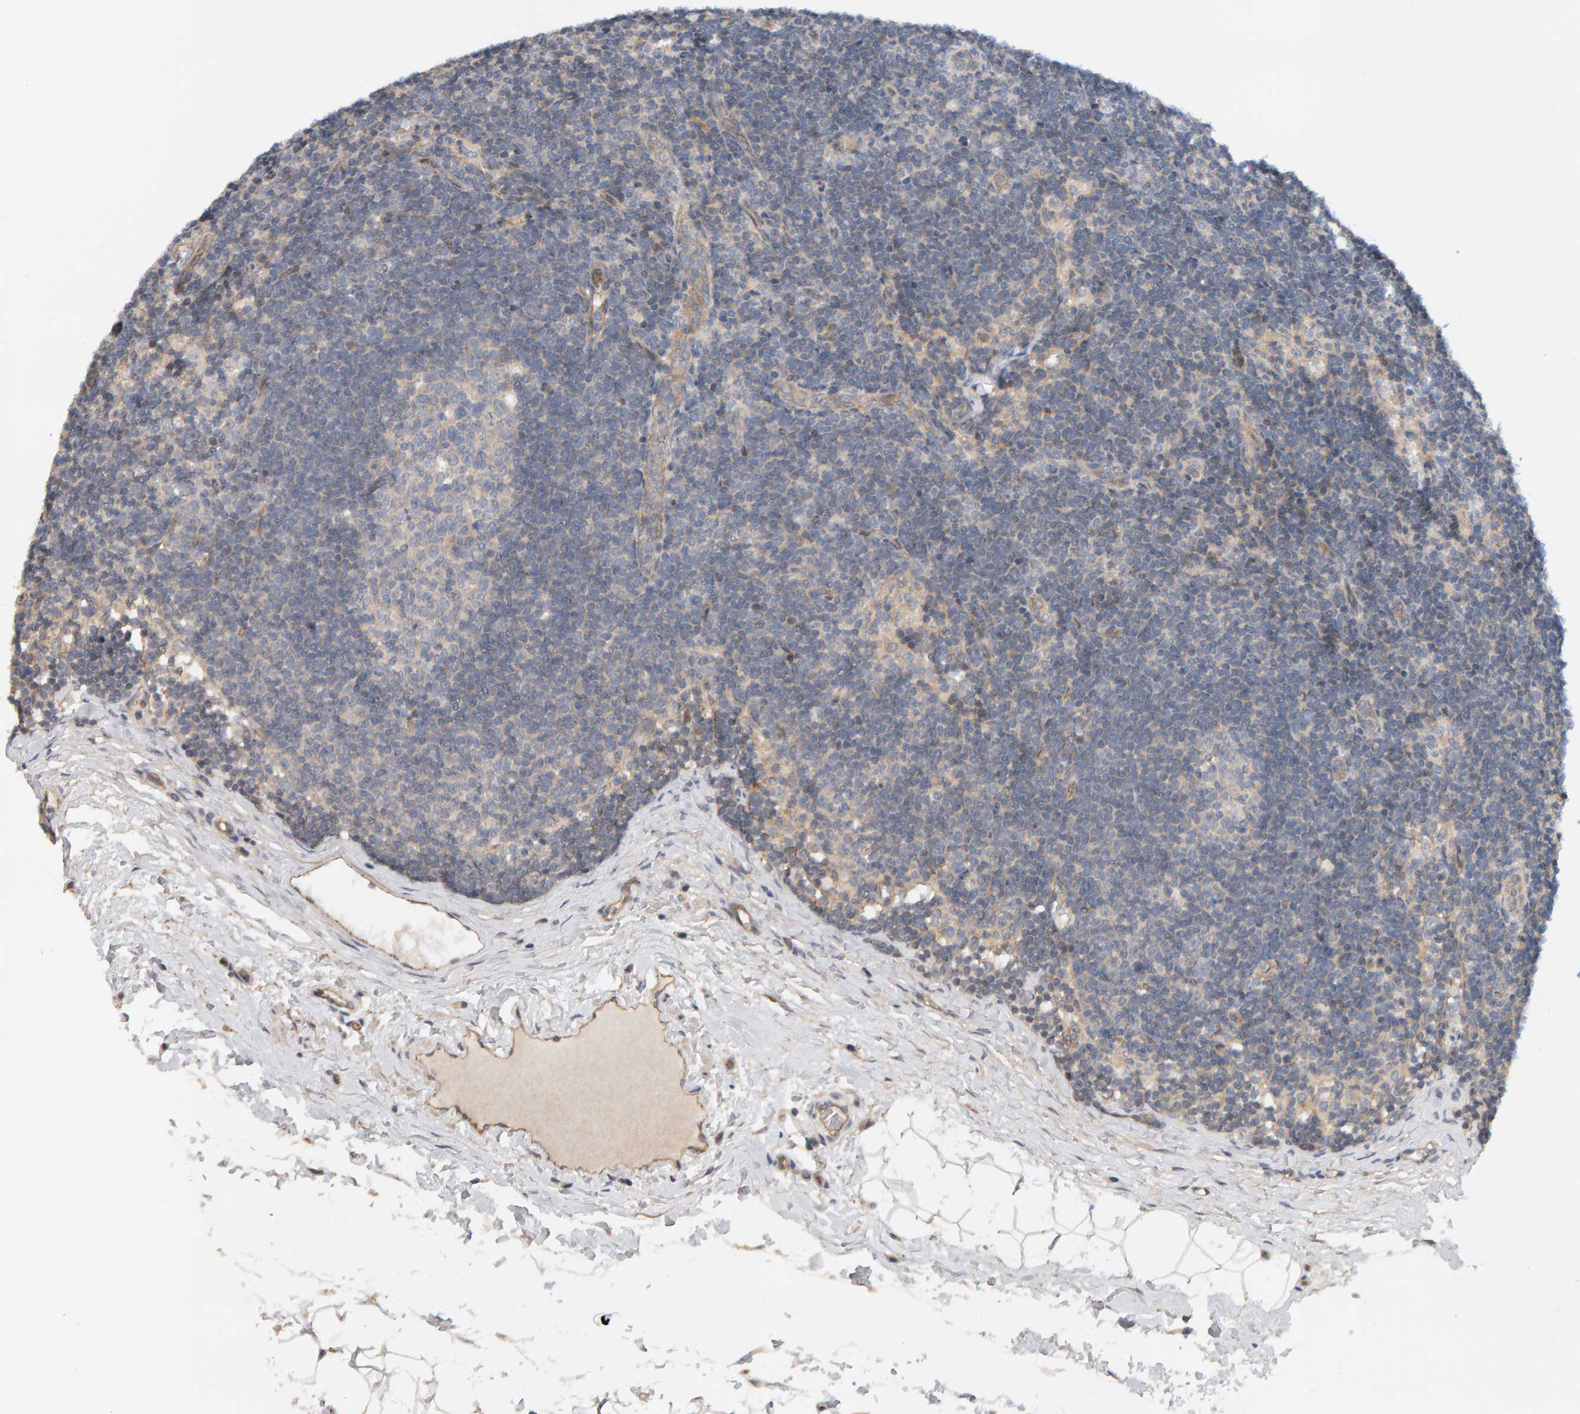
{"staining": {"intensity": "negative", "quantity": "none", "location": "none"}, "tissue": "lymph node", "cell_type": "Germinal center cells", "image_type": "normal", "snomed": [{"axis": "morphology", "description": "Normal tissue, NOS"}, {"axis": "topography", "description": "Lymph node"}], "caption": "Protein analysis of normal lymph node displays no significant expression in germinal center cells. (DAB (3,3'-diaminobenzidine) immunohistochemistry (IHC) with hematoxylin counter stain).", "gene": "PPP1R16A", "patient": {"sex": "female", "age": 22}}